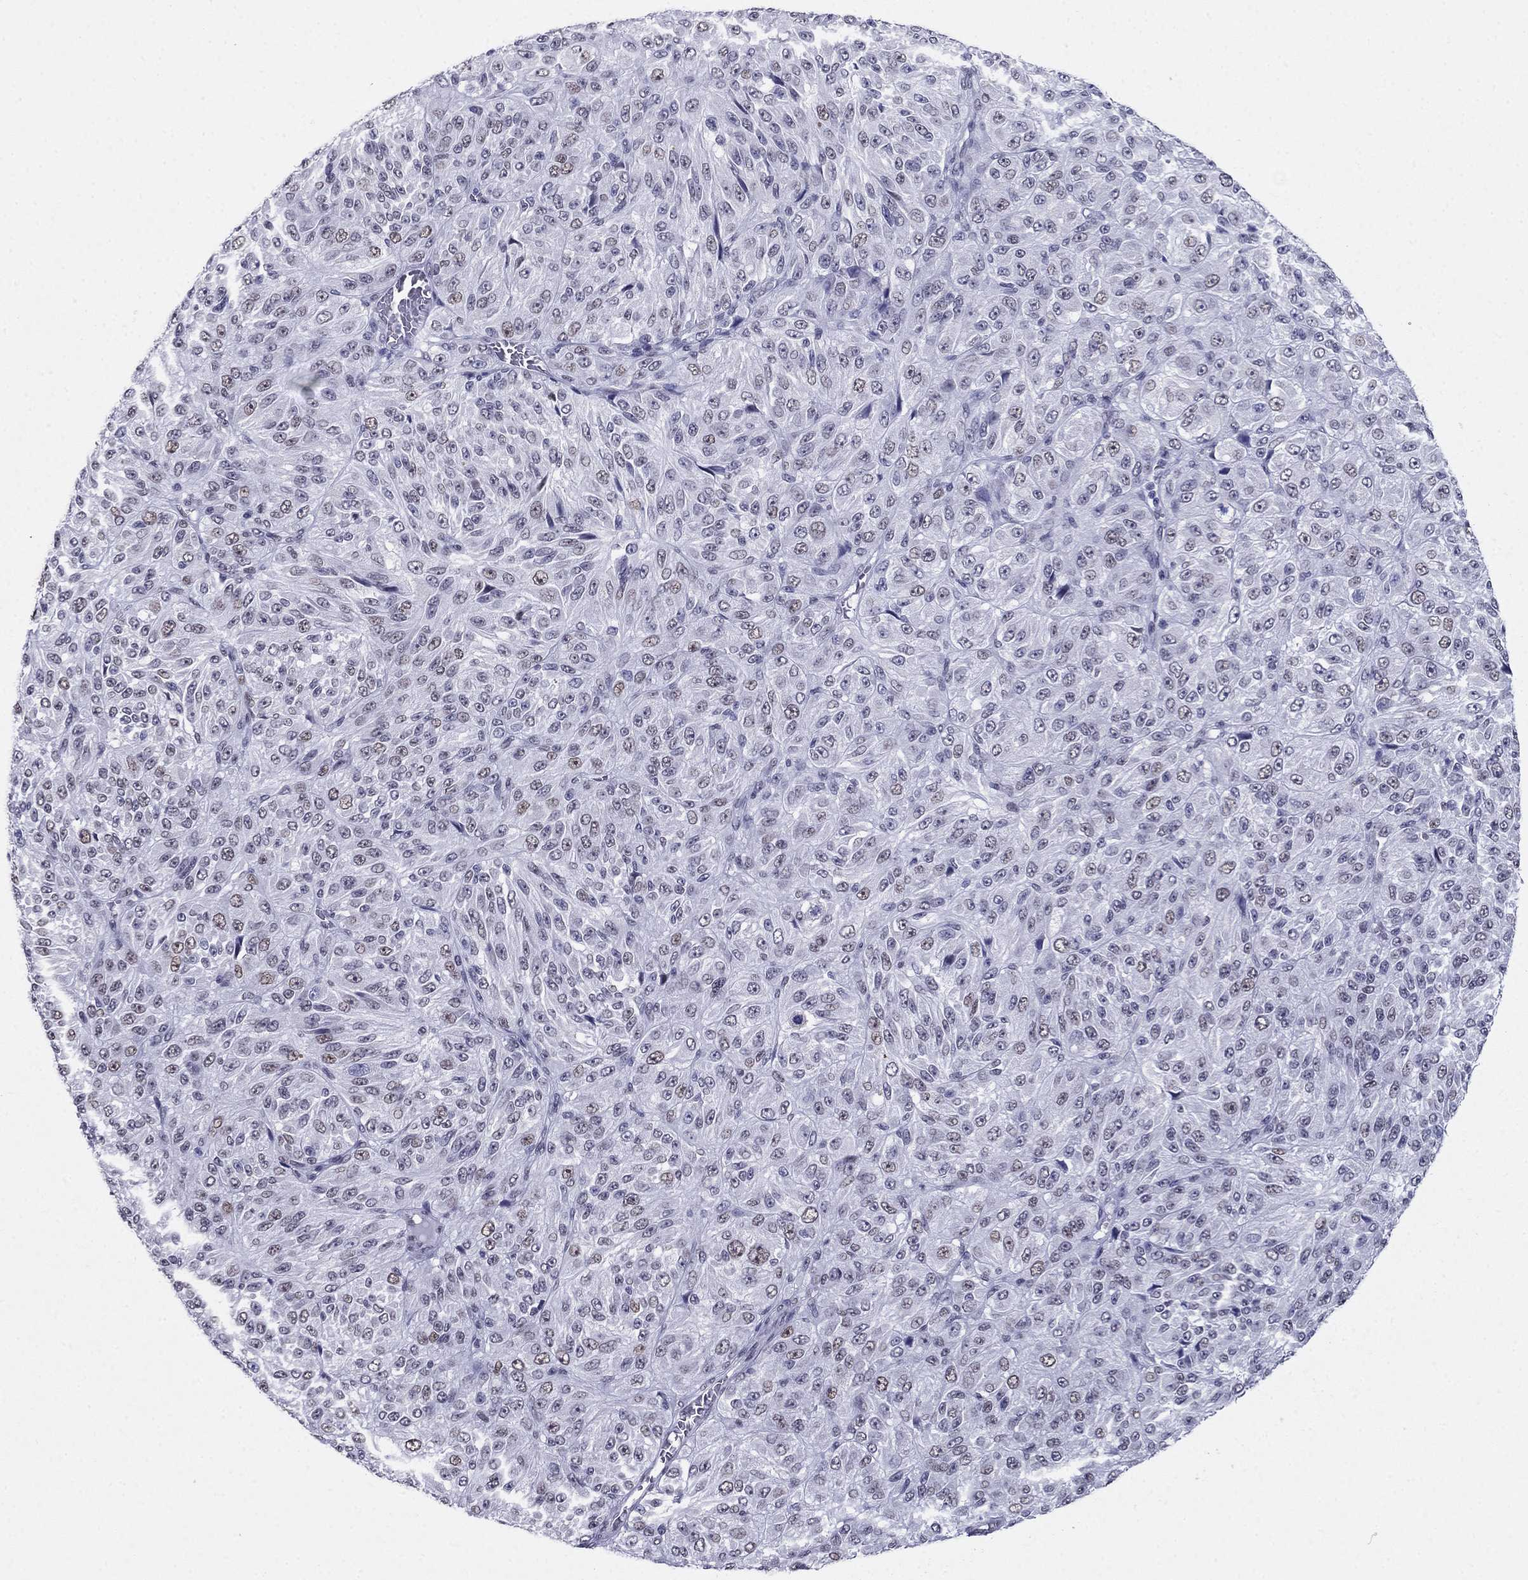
{"staining": {"intensity": "weak", "quantity": "<25%", "location": "nuclear"}, "tissue": "melanoma", "cell_type": "Tumor cells", "image_type": "cancer", "snomed": [{"axis": "morphology", "description": "Malignant melanoma, Metastatic site"}, {"axis": "topography", "description": "Brain"}], "caption": "DAB immunohistochemical staining of melanoma demonstrates no significant expression in tumor cells.", "gene": "PPM1G", "patient": {"sex": "female", "age": 56}}